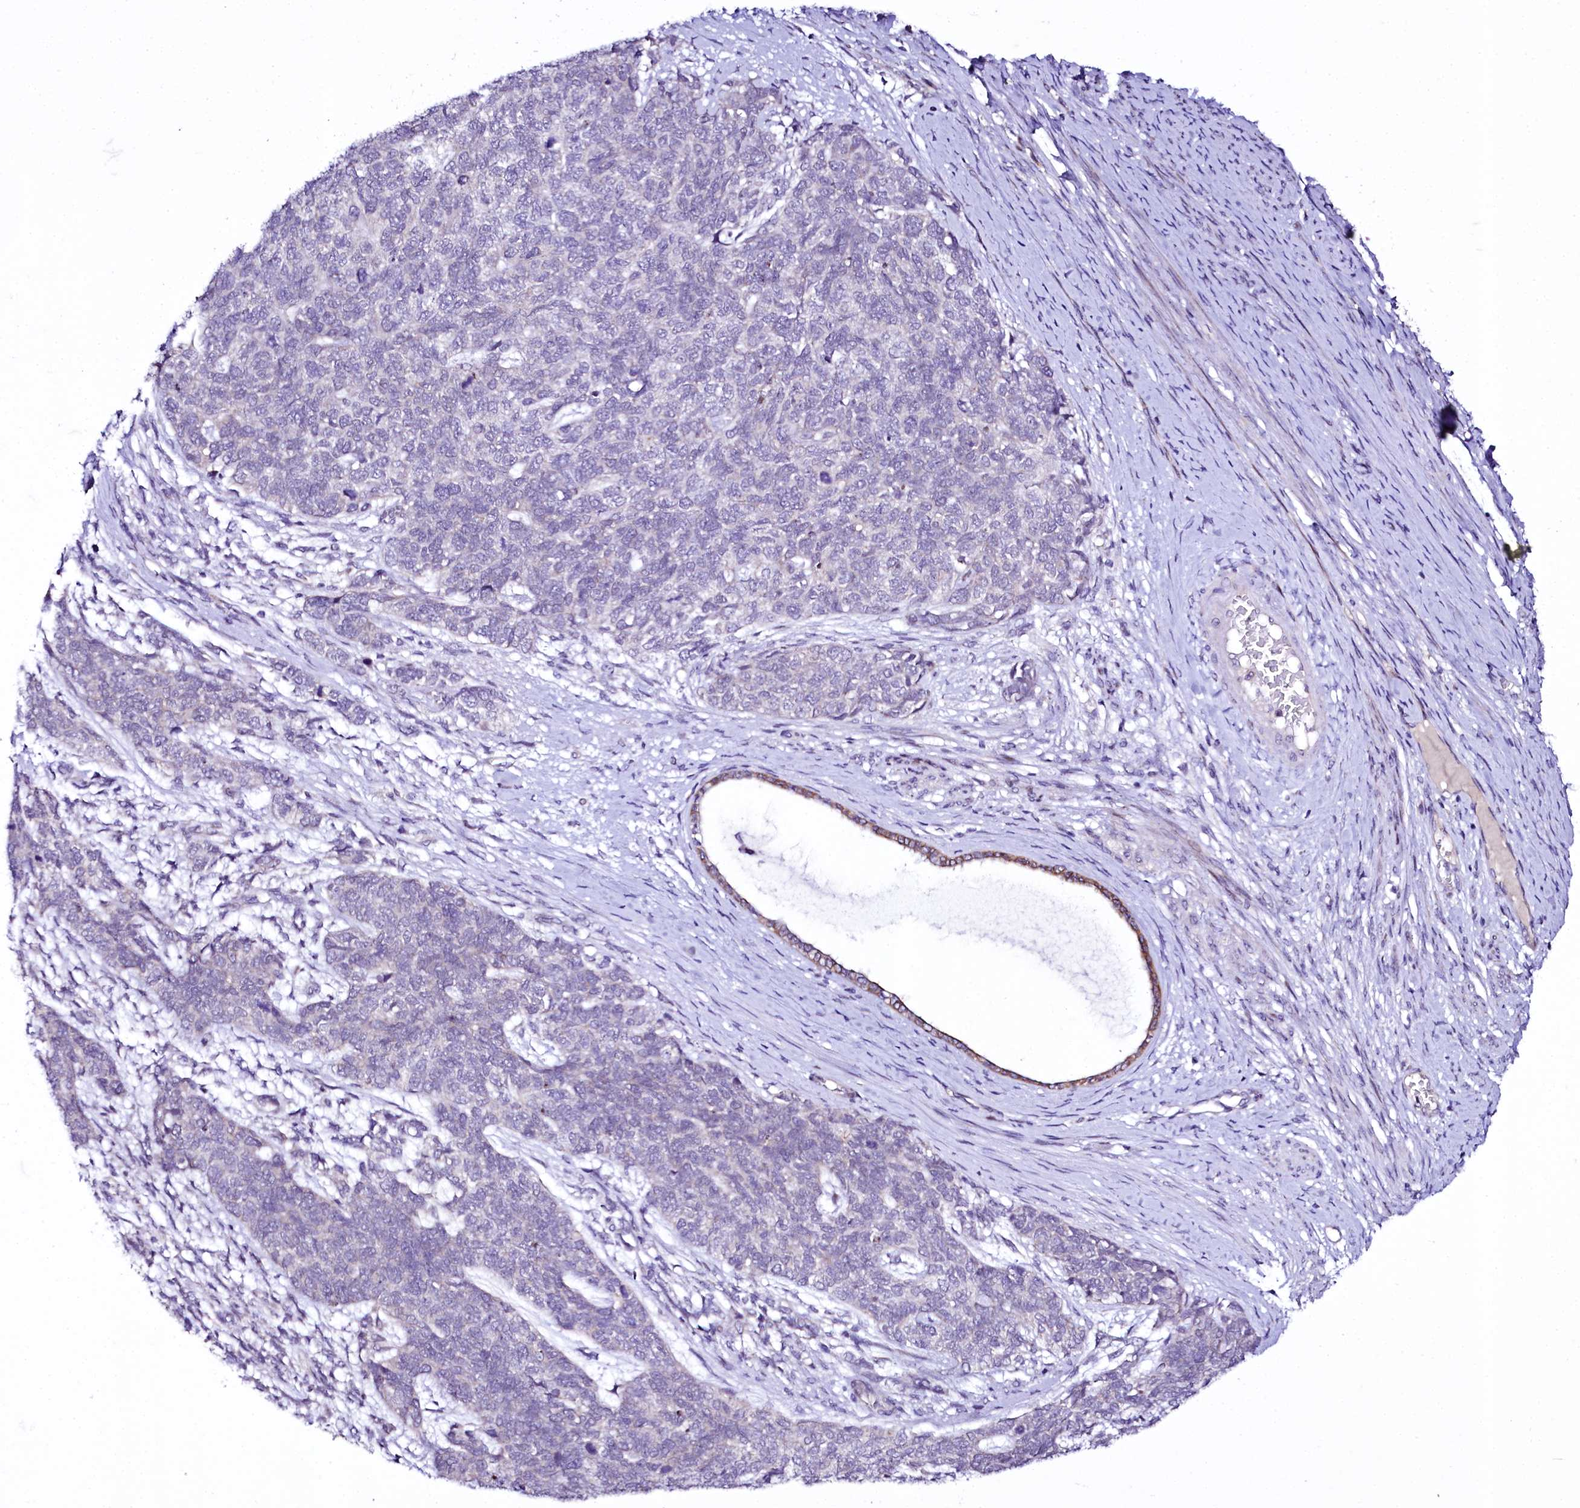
{"staining": {"intensity": "negative", "quantity": "none", "location": "none"}, "tissue": "cervical cancer", "cell_type": "Tumor cells", "image_type": "cancer", "snomed": [{"axis": "morphology", "description": "Squamous cell carcinoma, NOS"}, {"axis": "topography", "description": "Cervix"}], "caption": "There is no significant expression in tumor cells of cervical cancer (squamous cell carcinoma).", "gene": "ZC3H12C", "patient": {"sex": "female", "age": 63}}